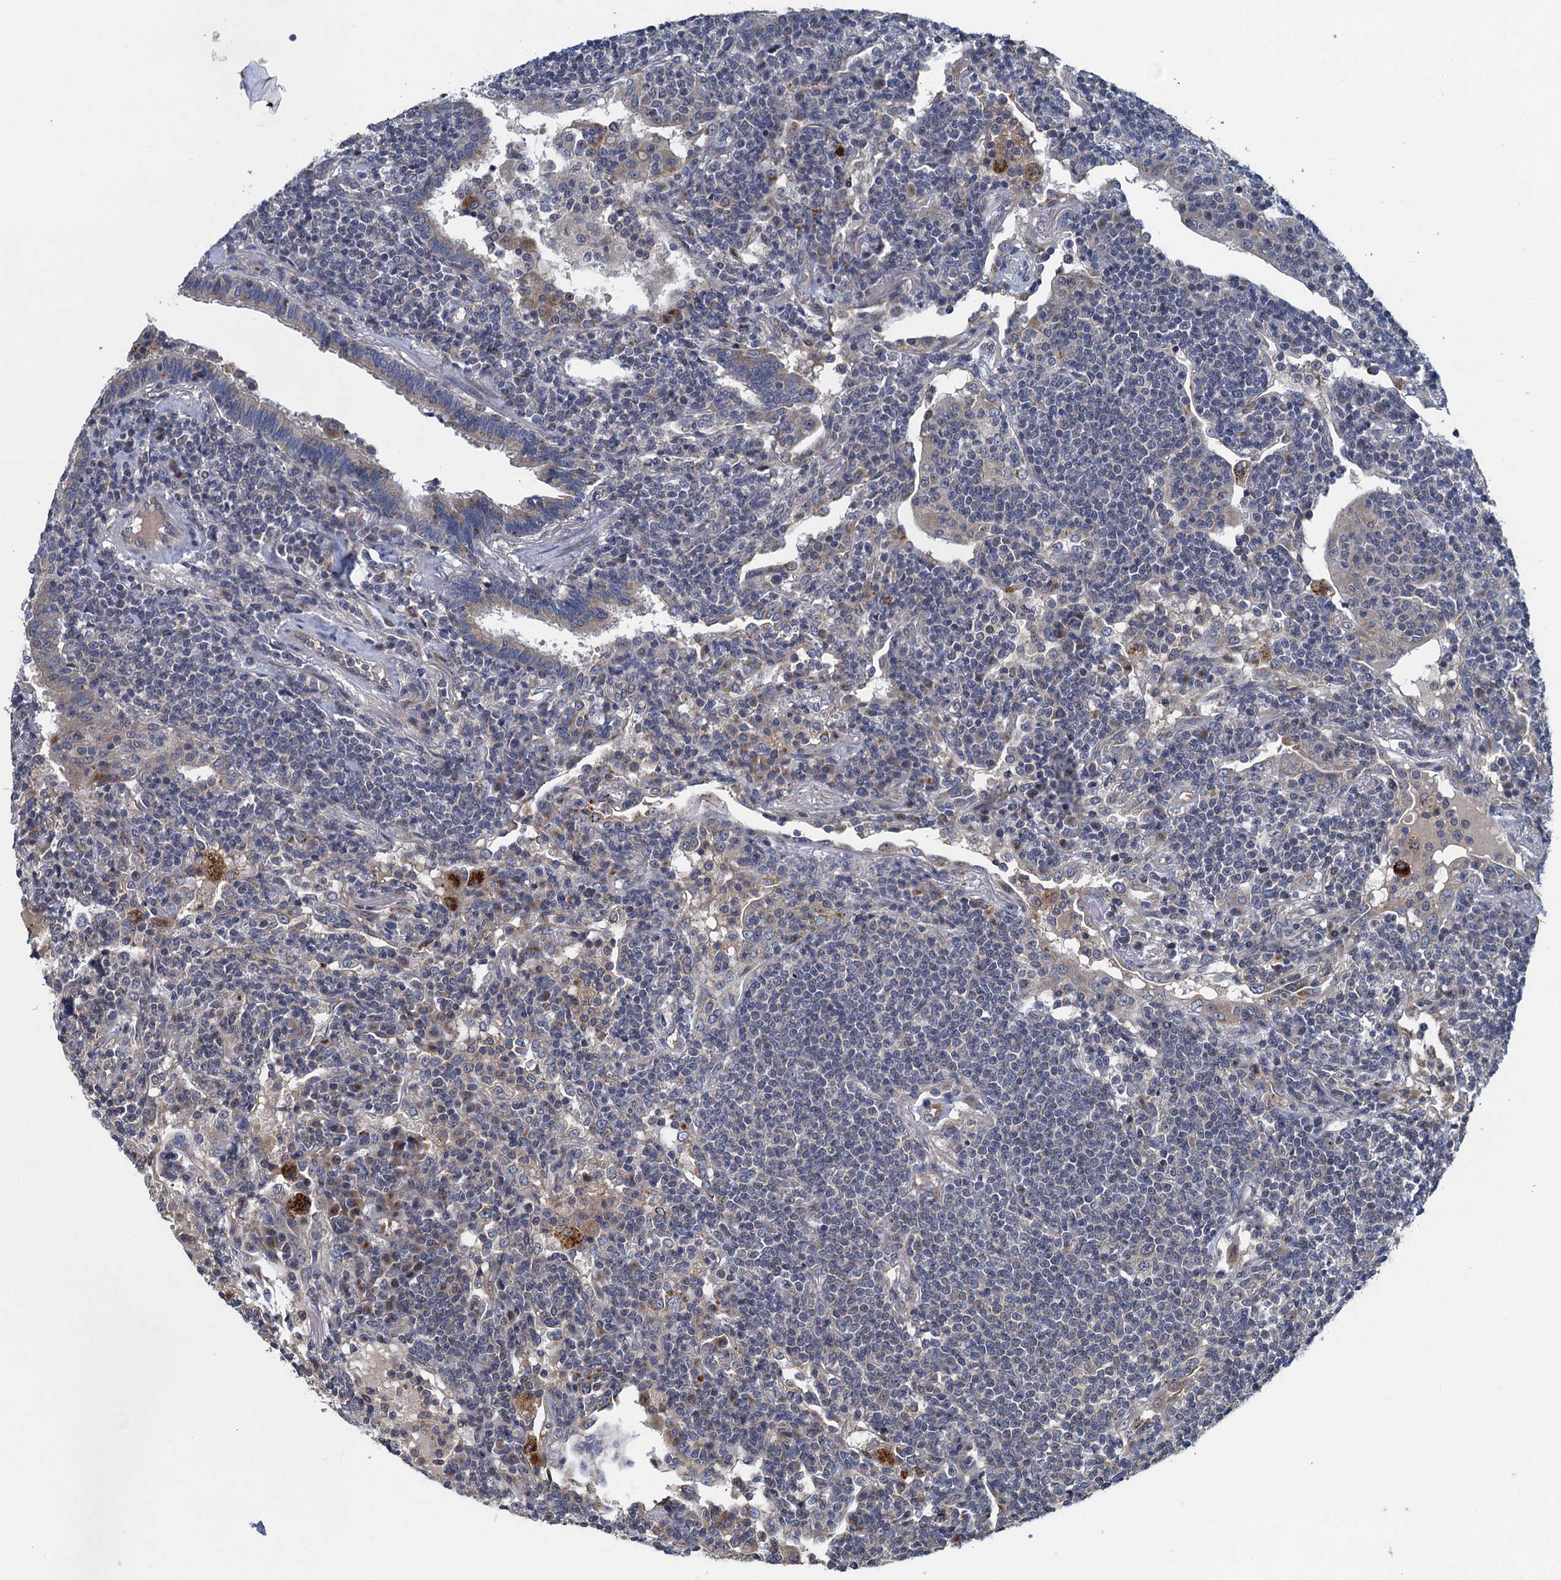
{"staining": {"intensity": "negative", "quantity": "none", "location": "none"}, "tissue": "lymphoma", "cell_type": "Tumor cells", "image_type": "cancer", "snomed": [{"axis": "morphology", "description": "Malignant lymphoma, non-Hodgkin's type, Low grade"}, {"axis": "topography", "description": "Lung"}], "caption": "Immunohistochemistry image of human malignant lymphoma, non-Hodgkin's type (low-grade) stained for a protein (brown), which shows no positivity in tumor cells. (DAB immunohistochemistry visualized using brightfield microscopy, high magnification).", "gene": "KBTBD8", "patient": {"sex": "female", "age": 71}}